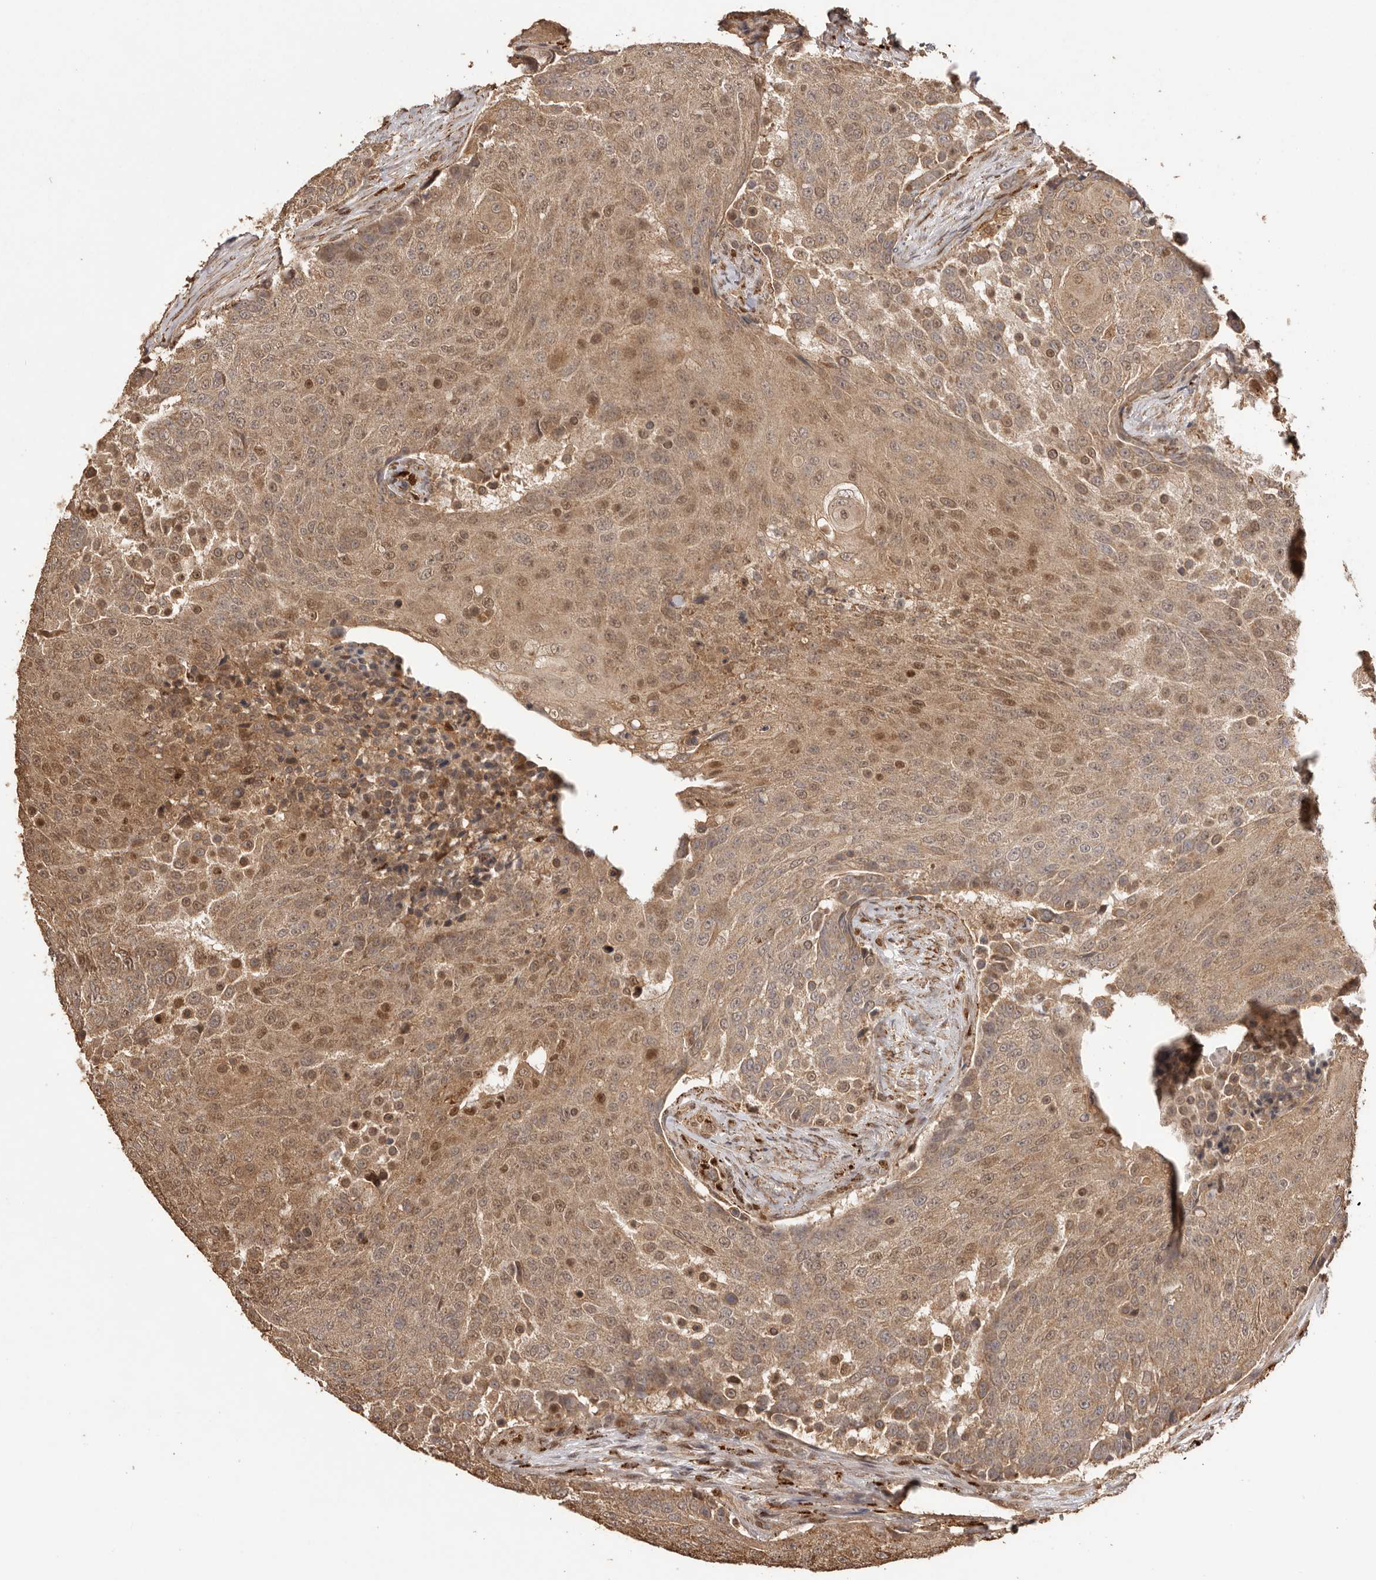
{"staining": {"intensity": "moderate", "quantity": ">75%", "location": "cytoplasmic/membranous,nuclear"}, "tissue": "urothelial cancer", "cell_type": "Tumor cells", "image_type": "cancer", "snomed": [{"axis": "morphology", "description": "Urothelial carcinoma, High grade"}, {"axis": "topography", "description": "Urinary bladder"}], "caption": "High-grade urothelial carcinoma stained with IHC reveals moderate cytoplasmic/membranous and nuclear staining in approximately >75% of tumor cells.", "gene": "UBR2", "patient": {"sex": "female", "age": 63}}